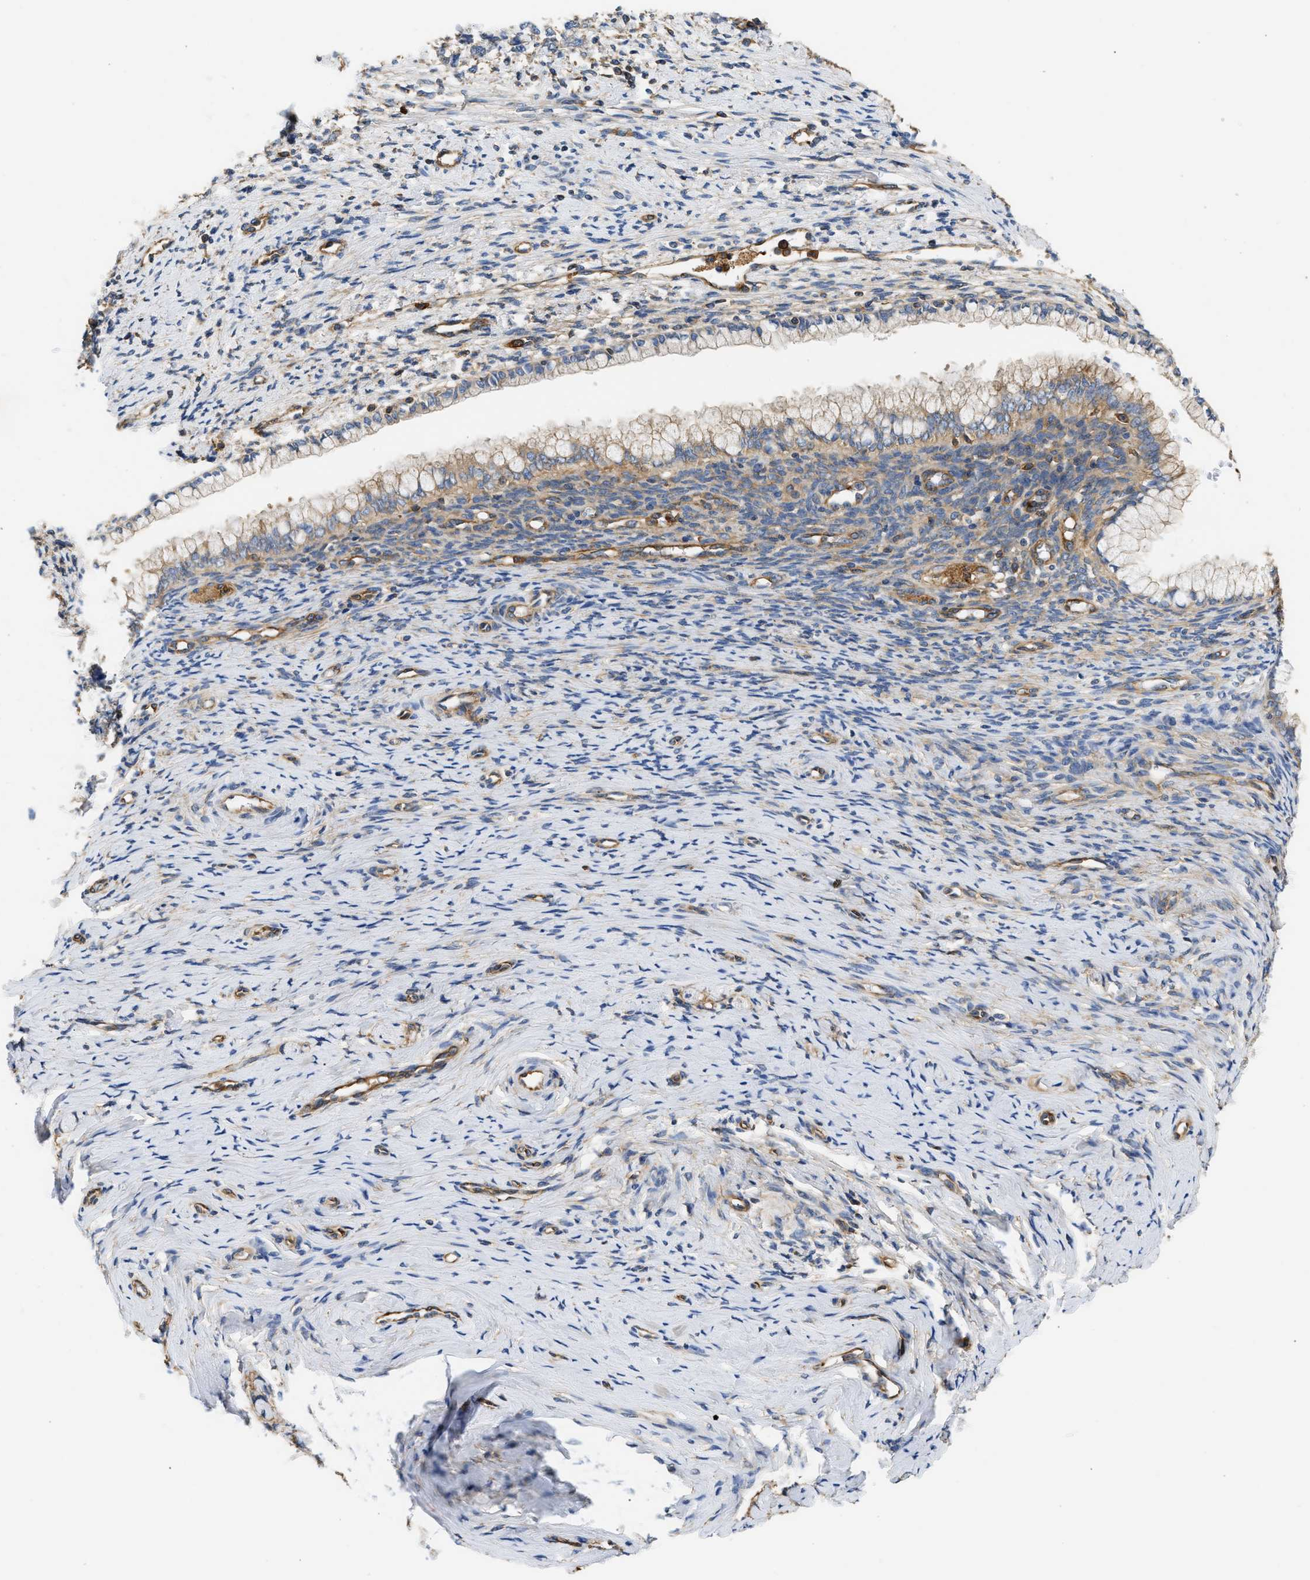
{"staining": {"intensity": "weak", "quantity": "<25%", "location": "cytoplasmic/membranous"}, "tissue": "cervical cancer", "cell_type": "Tumor cells", "image_type": "cancer", "snomed": [{"axis": "morphology", "description": "Squamous cell carcinoma, NOS"}, {"axis": "topography", "description": "Cervix"}], "caption": "This is an immunohistochemistry (IHC) photomicrograph of cervical squamous cell carcinoma. There is no positivity in tumor cells.", "gene": "SAMD9L", "patient": {"sex": "female", "age": 63}}